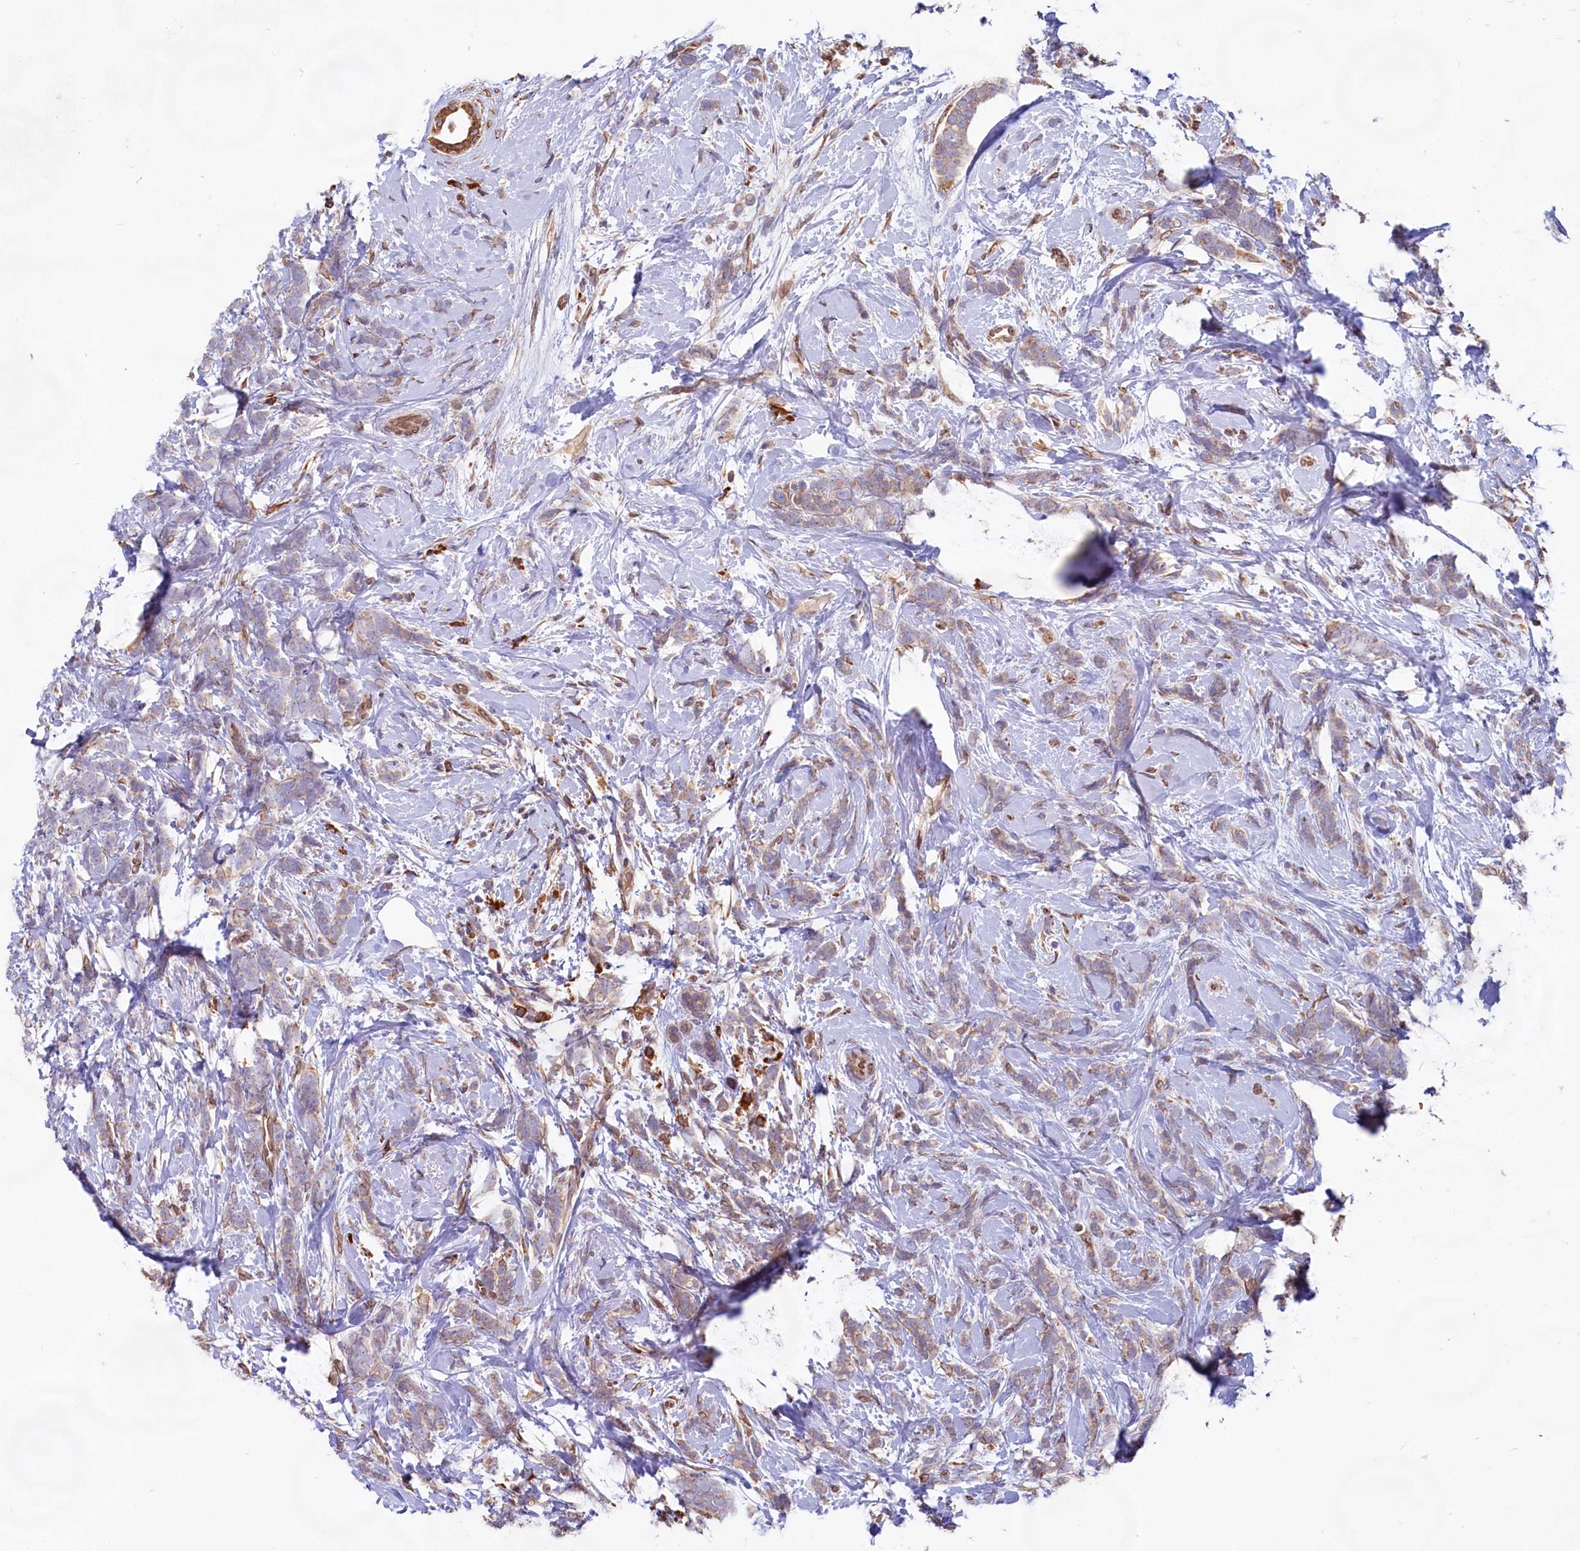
{"staining": {"intensity": "weak", "quantity": ">75%", "location": "cytoplasmic/membranous"}, "tissue": "breast cancer", "cell_type": "Tumor cells", "image_type": "cancer", "snomed": [{"axis": "morphology", "description": "Lobular carcinoma"}, {"axis": "topography", "description": "Breast"}], "caption": "Human breast lobular carcinoma stained with a brown dye reveals weak cytoplasmic/membranous positive expression in about >75% of tumor cells.", "gene": "TBC1D19", "patient": {"sex": "female", "age": 58}}